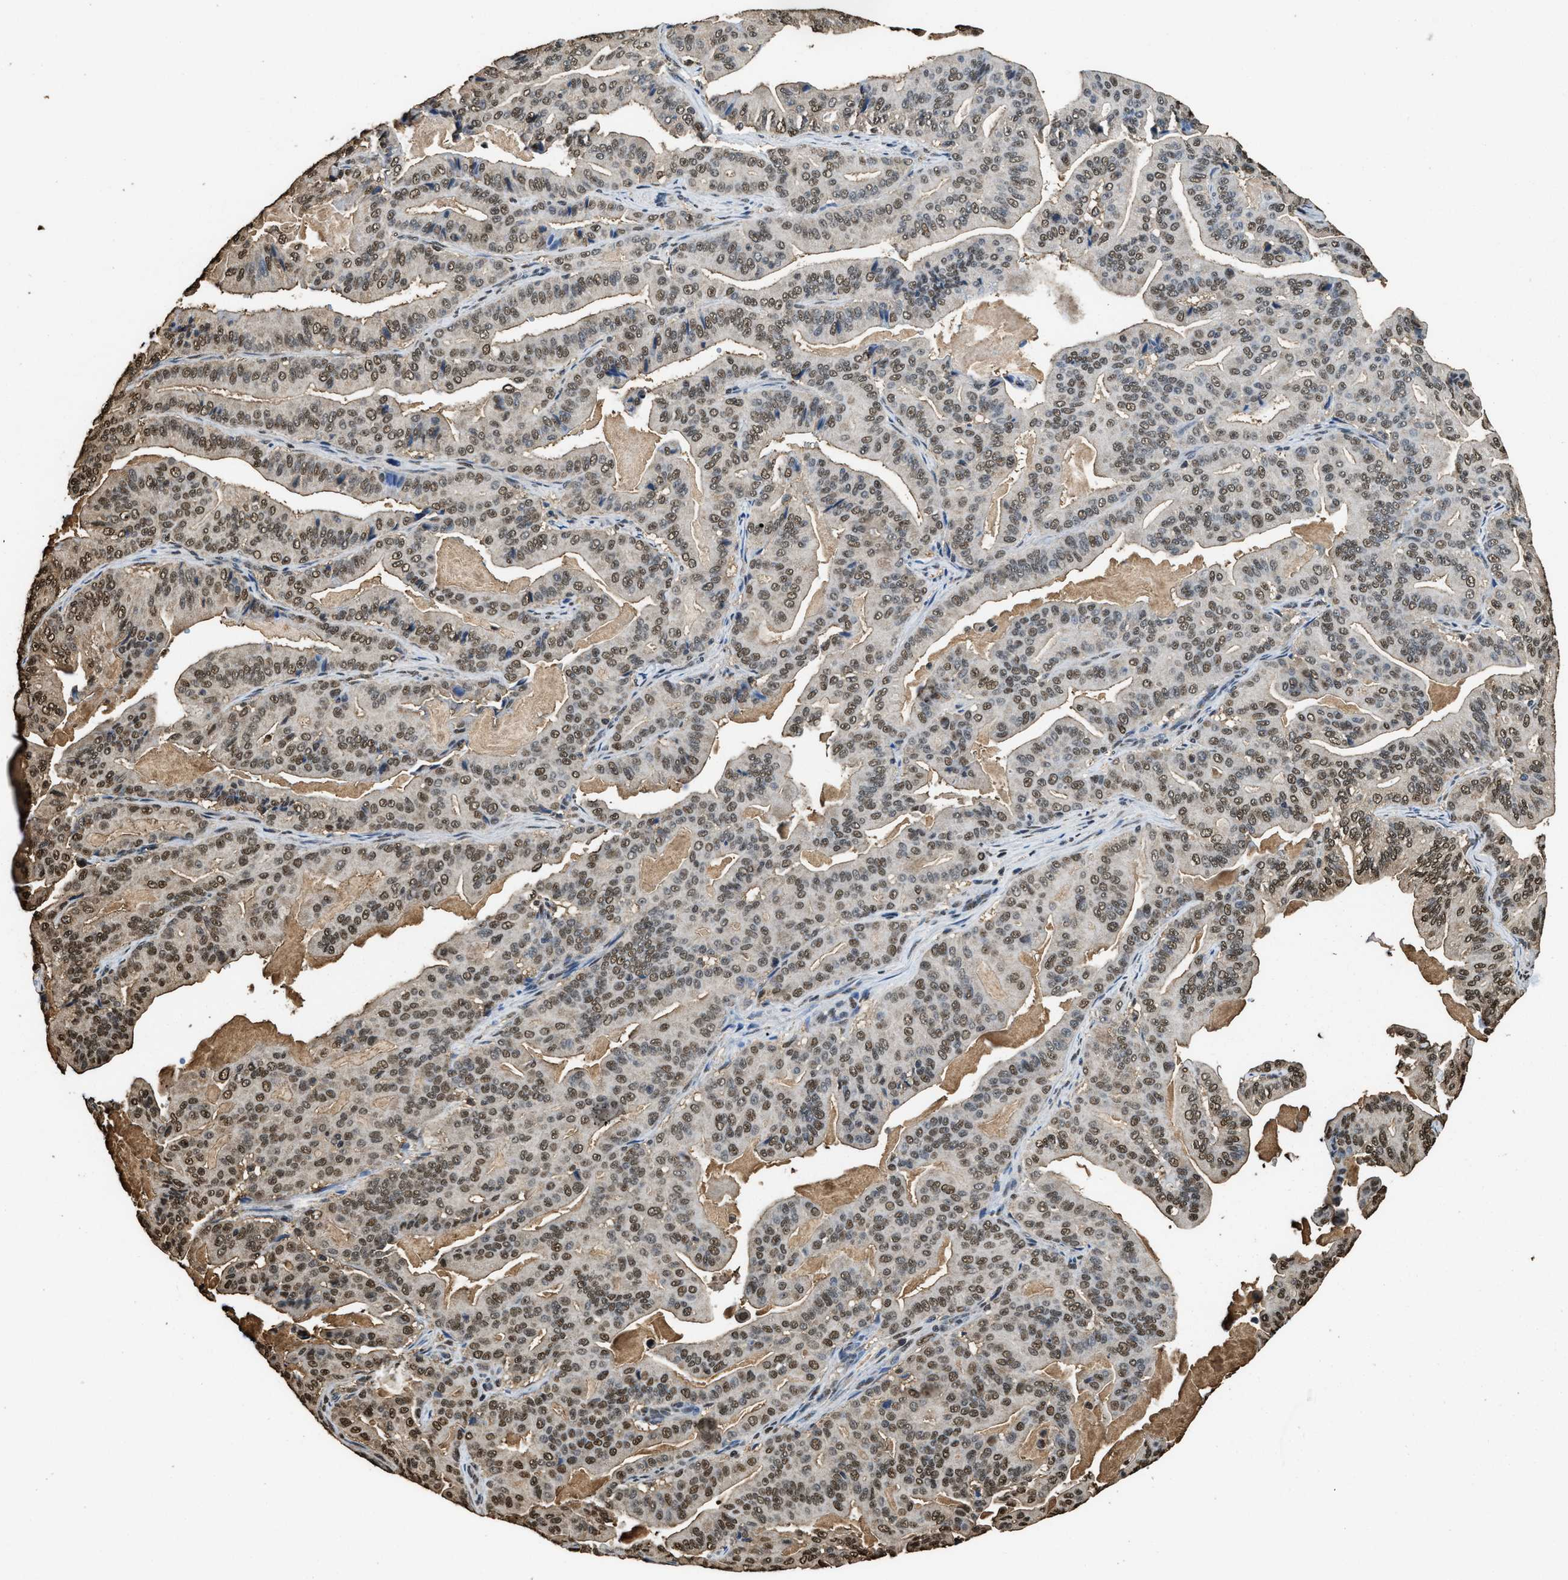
{"staining": {"intensity": "moderate", "quantity": ">75%", "location": "nuclear"}, "tissue": "pancreatic cancer", "cell_type": "Tumor cells", "image_type": "cancer", "snomed": [{"axis": "morphology", "description": "Adenocarcinoma, NOS"}, {"axis": "topography", "description": "Pancreas"}], "caption": "Human adenocarcinoma (pancreatic) stained with a brown dye exhibits moderate nuclear positive positivity in about >75% of tumor cells.", "gene": "GAPDH", "patient": {"sex": "male", "age": 63}}